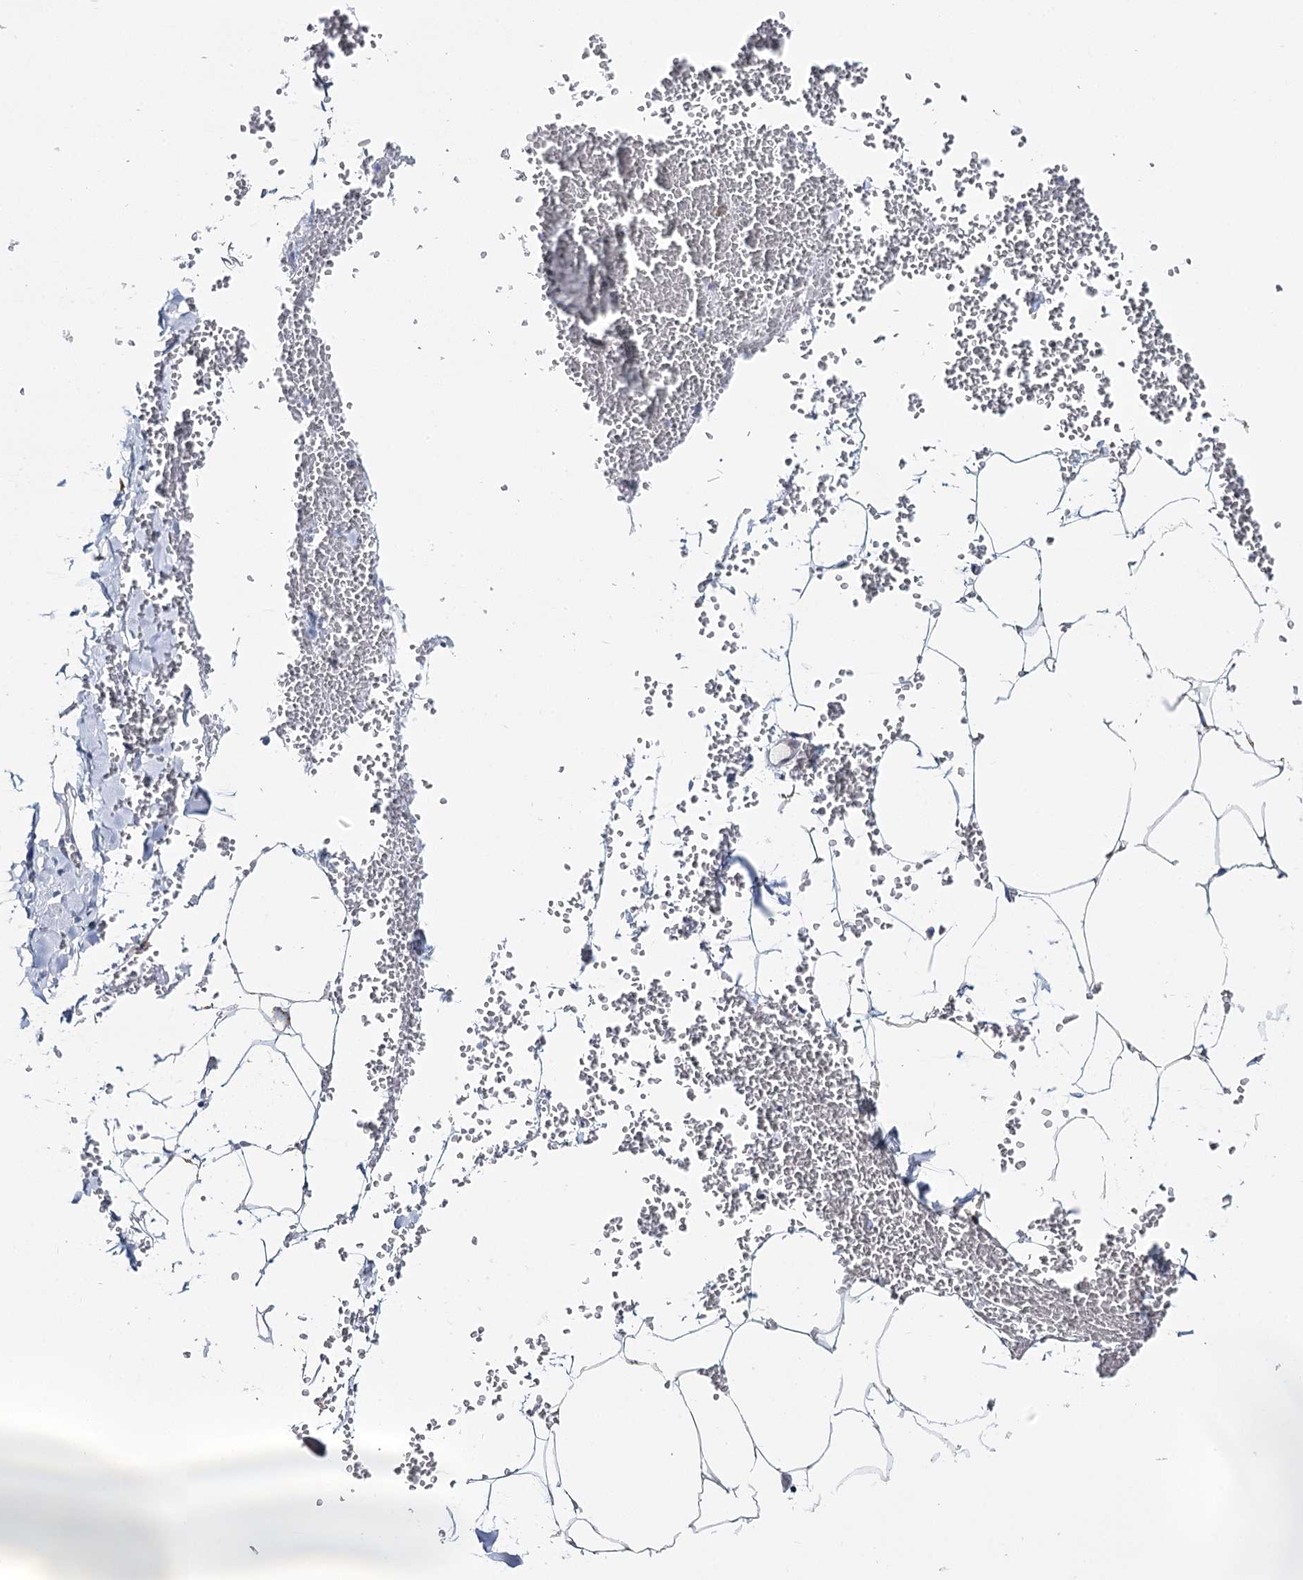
{"staining": {"intensity": "moderate", "quantity": "<25%", "location": "cytoplasmic/membranous"}, "tissue": "adipose tissue", "cell_type": "Adipocytes", "image_type": "normal", "snomed": [{"axis": "morphology", "description": "Normal tissue, NOS"}, {"axis": "topography", "description": "Gallbladder"}, {"axis": "topography", "description": "Peripheral nerve tissue"}], "caption": "Adipose tissue stained for a protein exhibits moderate cytoplasmic/membranous positivity in adipocytes. The staining was performed using DAB, with brown indicating positive protein expression. Nuclei are stained blue with hematoxylin.", "gene": "THUMPD3", "patient": {"sex": "male", "age": 38}}